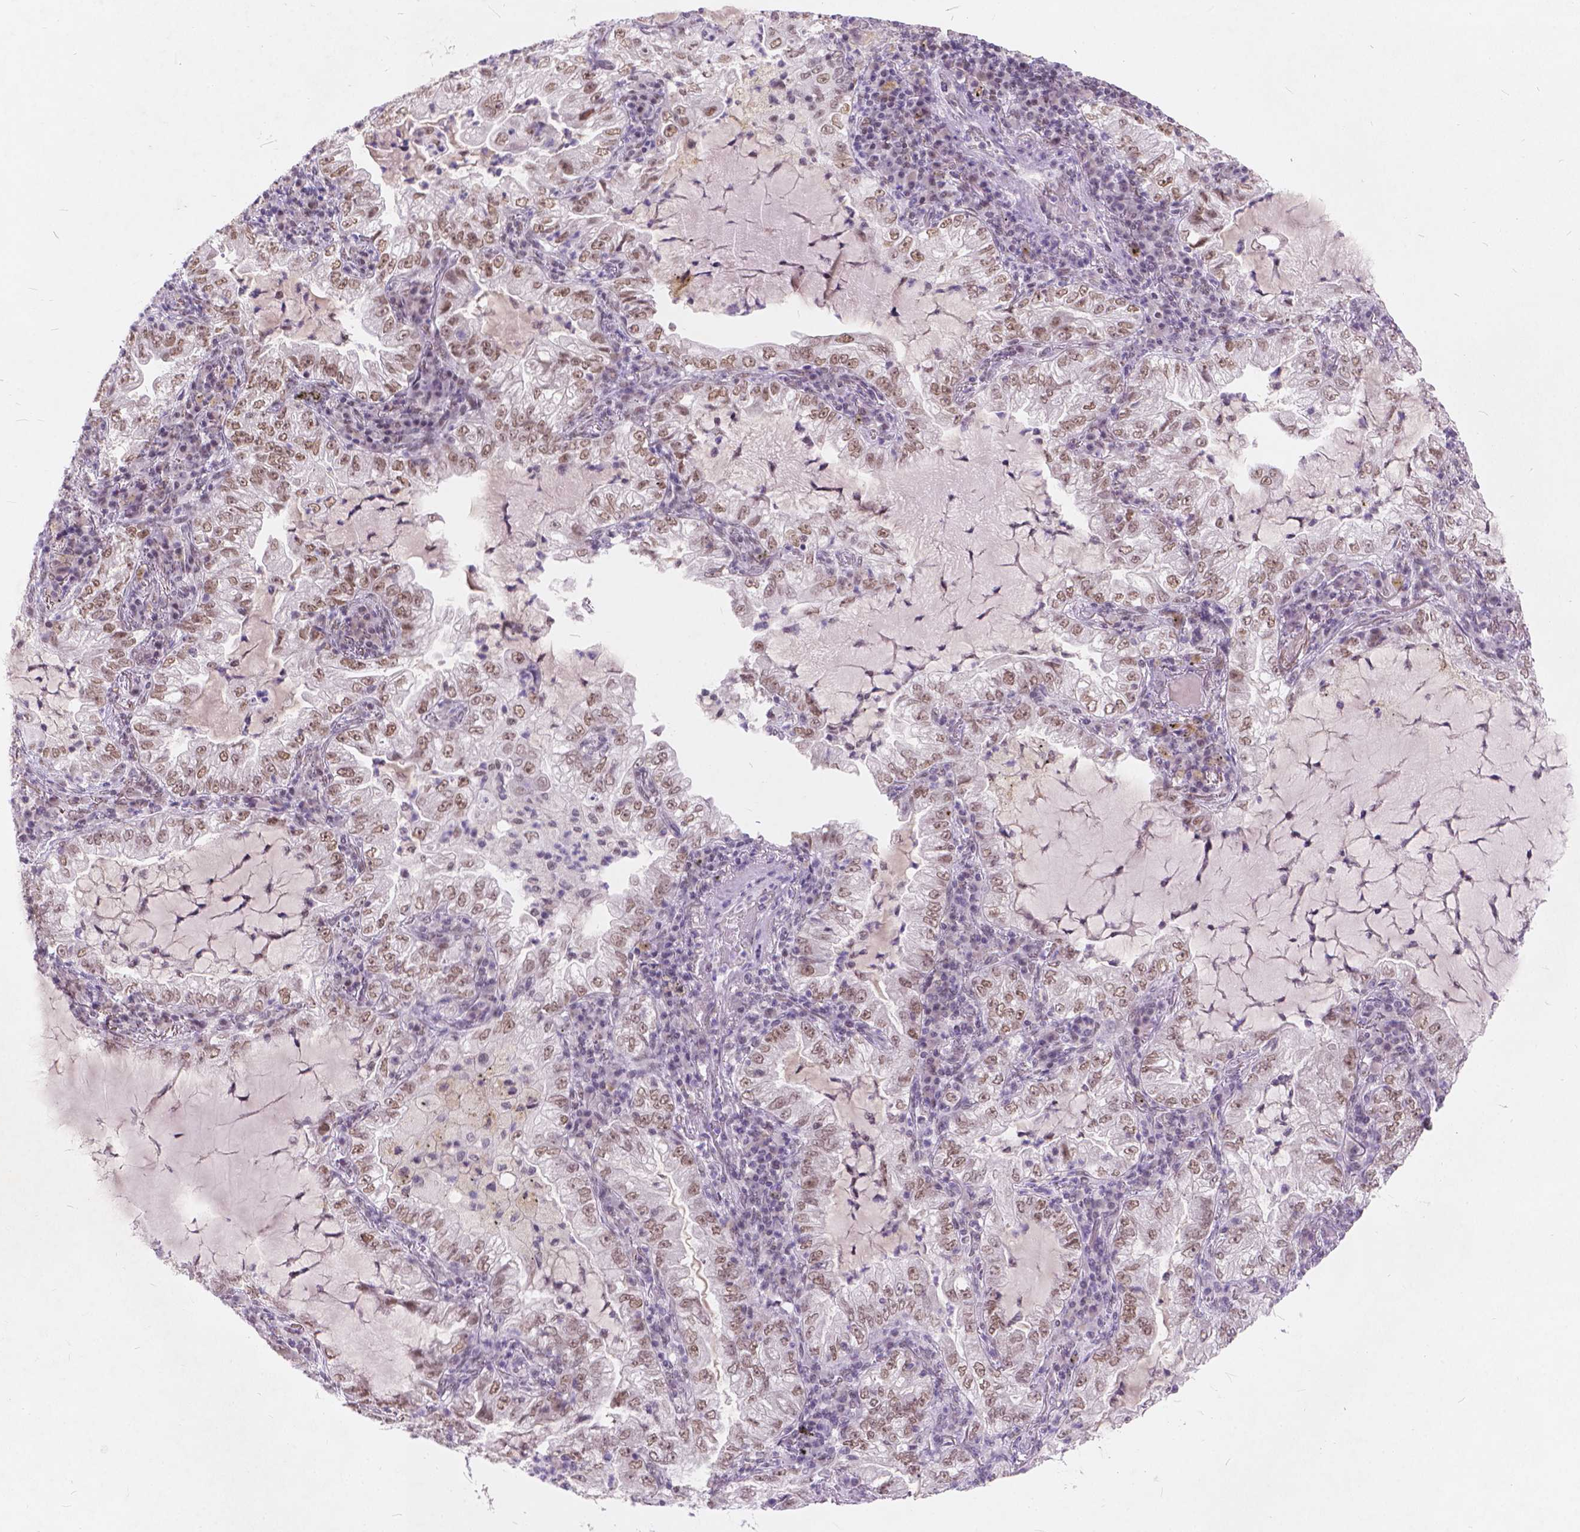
{"staining": {"intensity": "weak", "quantity": ">75%", "location": "nuclear"}, "tissue": "lung cancer", "cell_type": "Tumor cells", "image_type": "cancer", "snomed": [{"axis": "morphology", "description": "Adenocarcinoma, NOS"}, {"axis": "topography", "description": "Lung"}], "caption": "Brown immunohistochemical staining in human lung adenocarcinoma demonstrates weak nuclear positivity in approximately >75% of tumor cells. The staining is performed using DAB (3,3'-diaminobenzidine) brown chromogen to label protein expression. The nuclei are counter-stained blue using hematoxylin.", "gene": "FAM53A", "patient": {"sex": "female", "age": 73}}